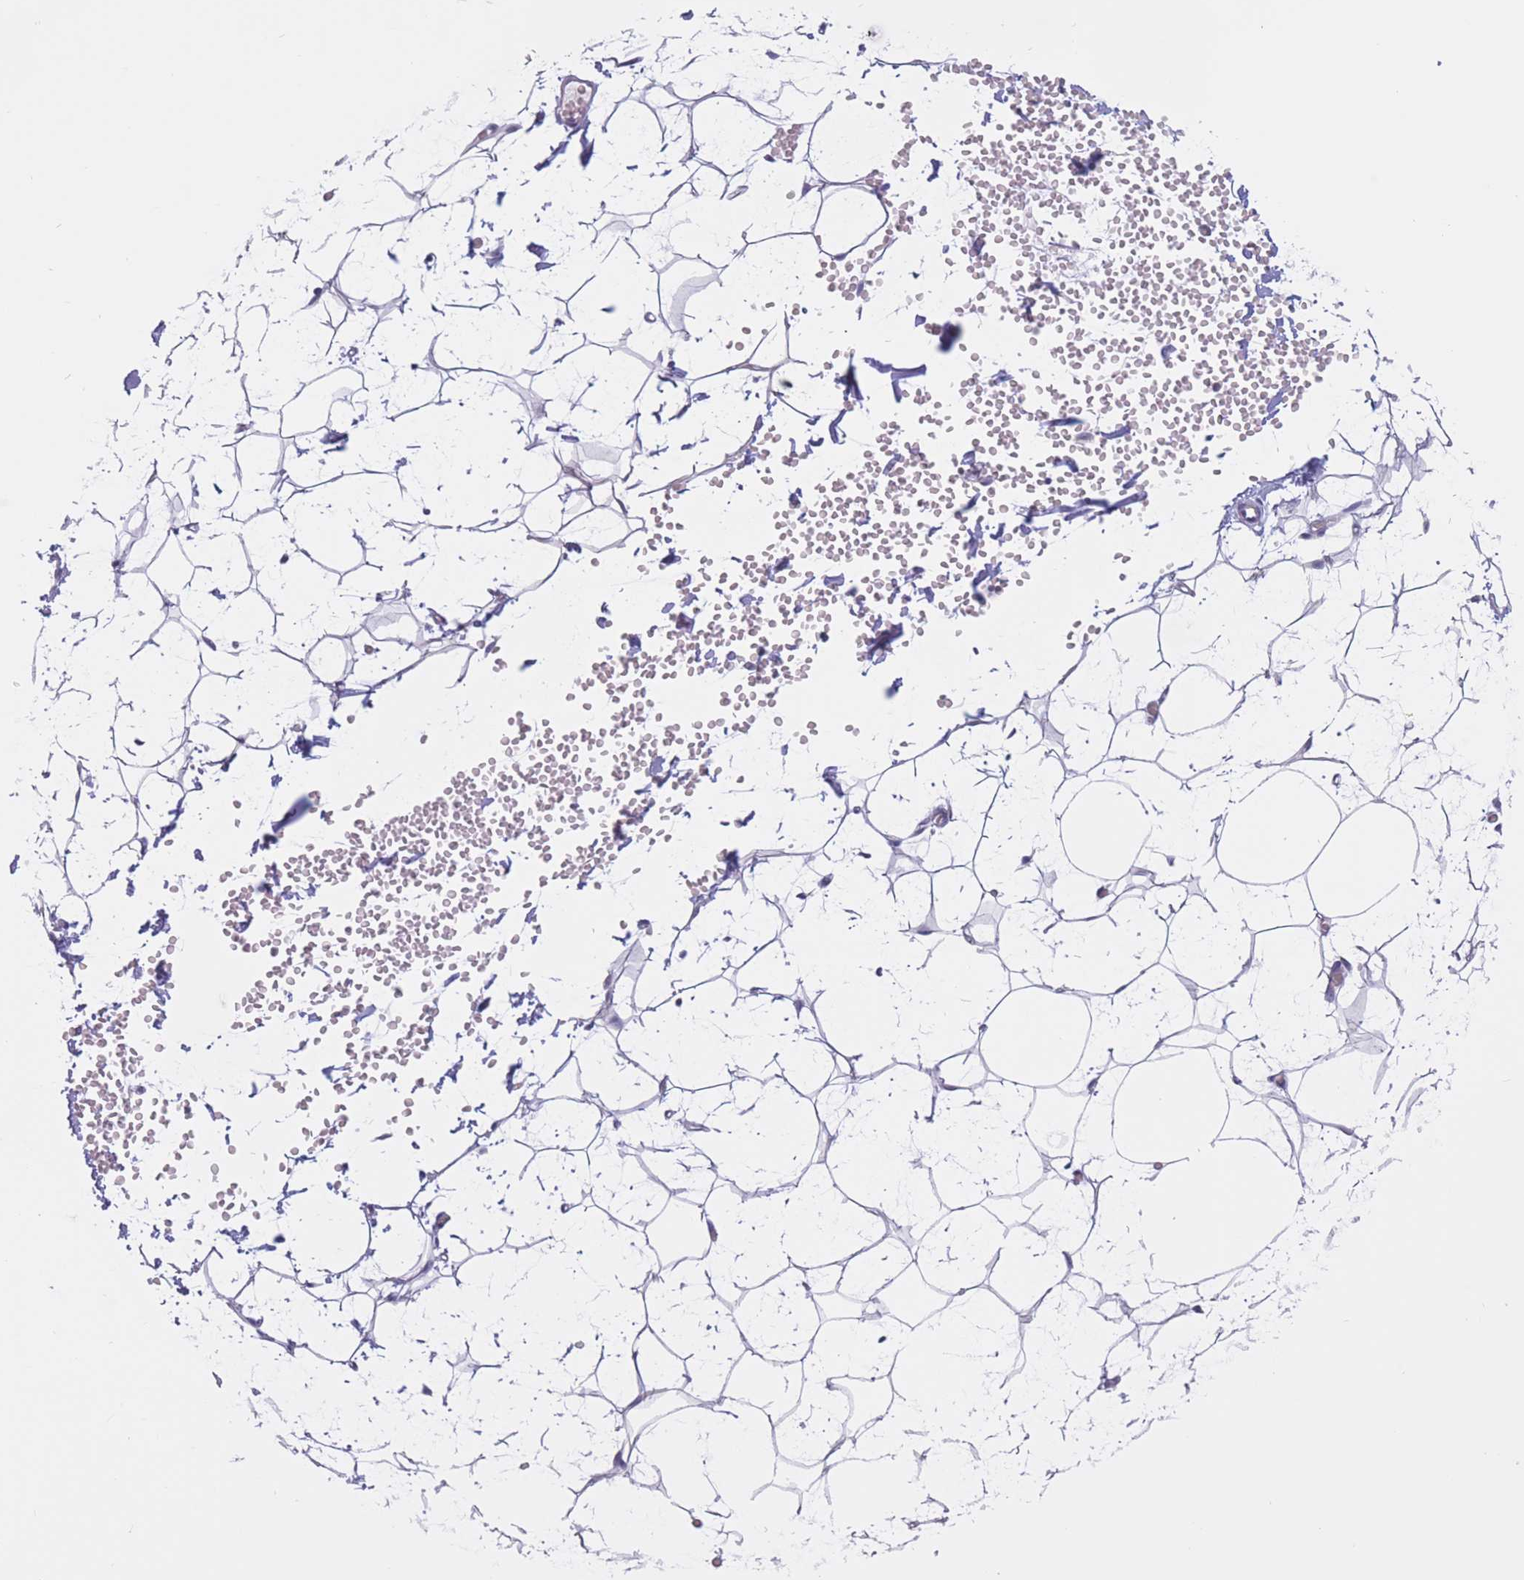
{"staining": {"intensity": "negative", "quantity": "none", "location": "none"}, "tissue": "adipose tissue", "cell_type": "Adipocytes", "image_type": "normal", "snomed": [{"axis": "morphology", "description": "Normal tissue, NOS"}, {"axis": "topography", "description": "Breast"}], "caption": "This micrograph is of benign adipose tissue stained with immunohistochemistry (IHC) to label a protein in brown with the nuclei are counter-stained blue. There is no expression in adipocytes.", "gene": "BOP1", "patient": {"sex": "female", "age": 23}}